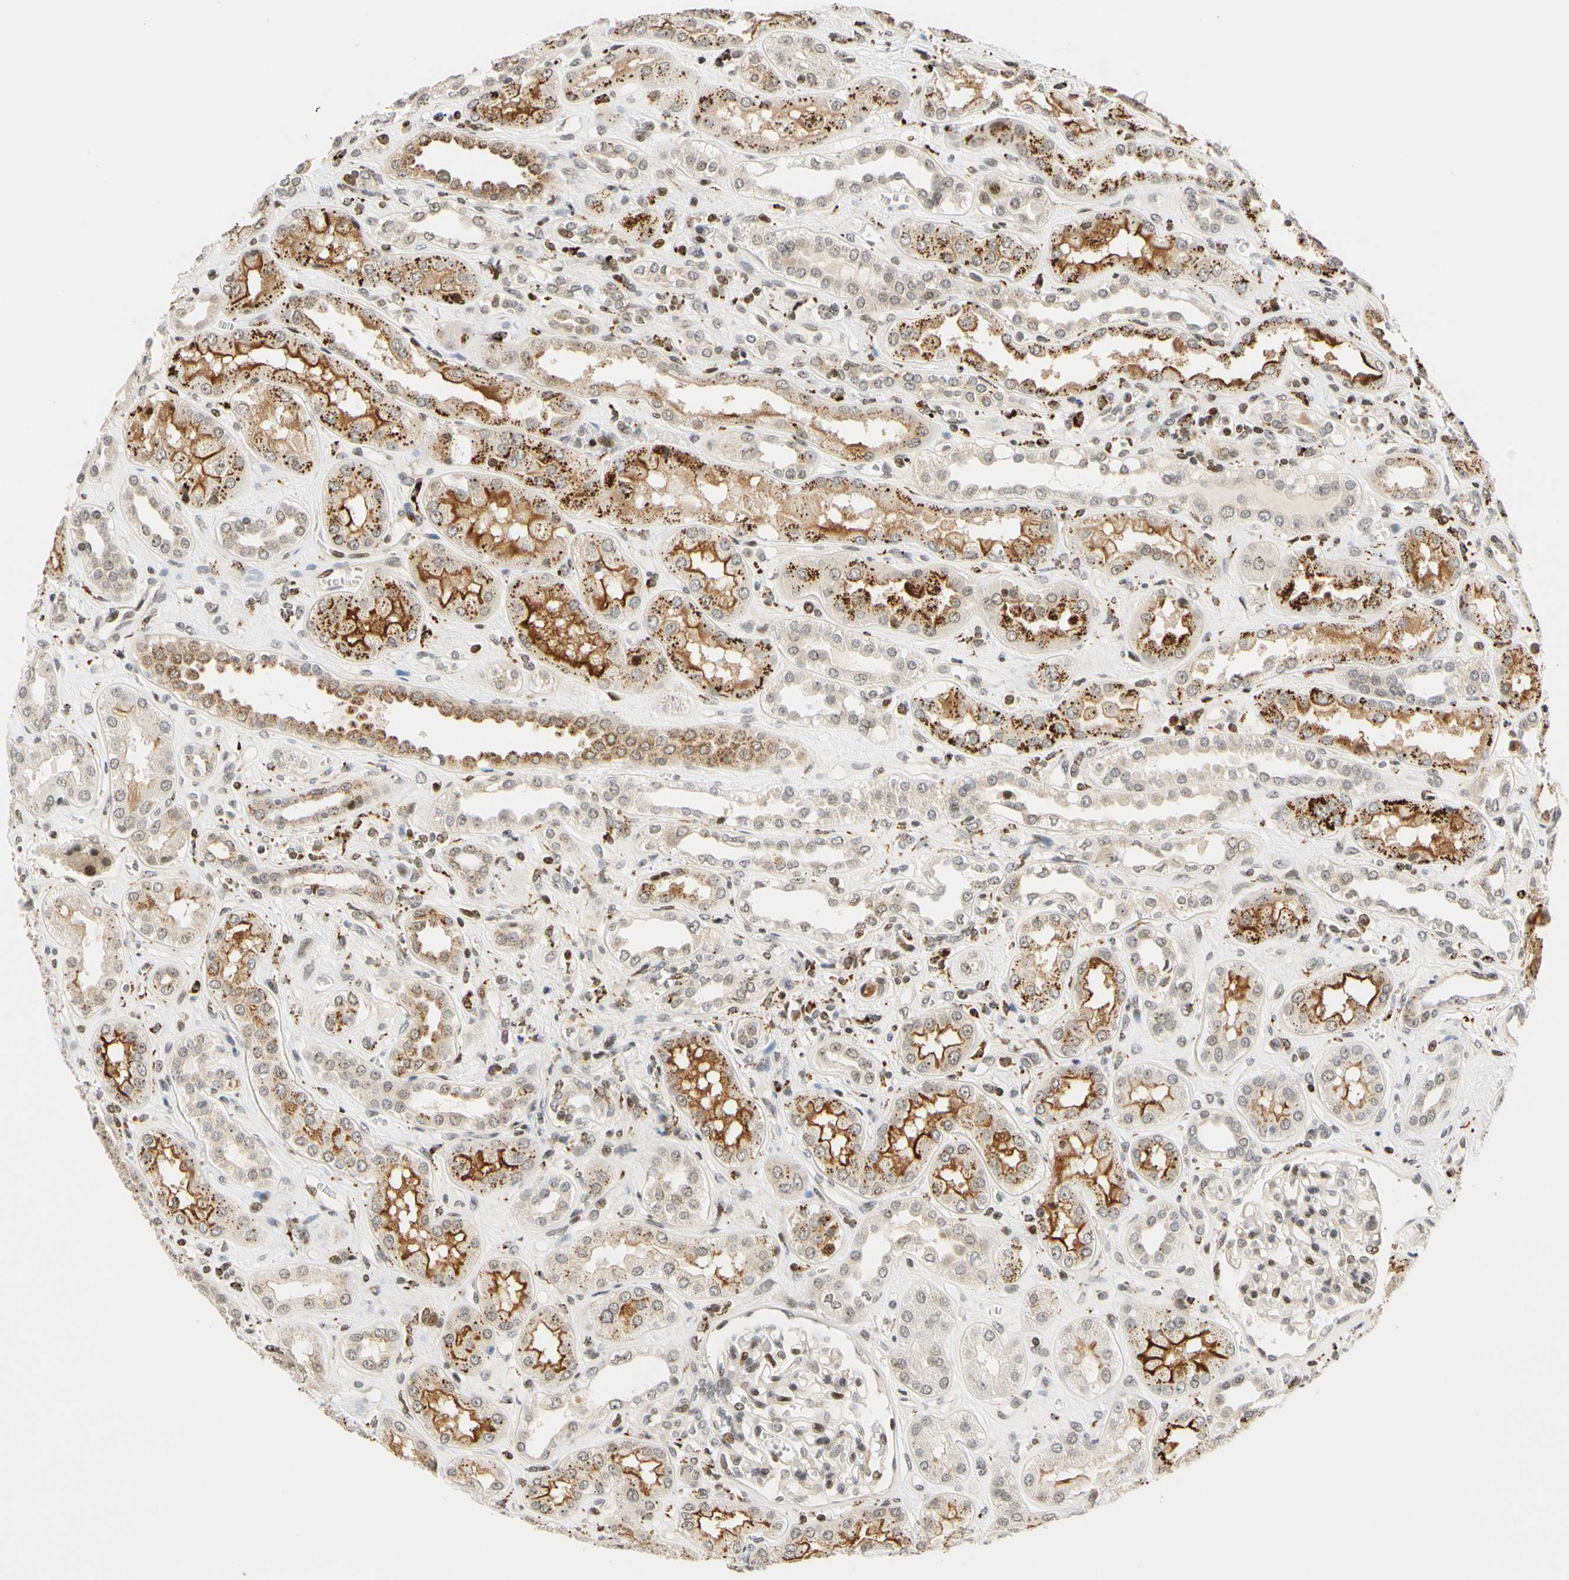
{"staining": {"intensity": "moderate", "quantity": "<25%", "location": "nuclear"}, "tissue": "kidney", "cell_type": "Cells in glomeruli", "image_type": "normal", "snomed": [{"axis": "morphology", "description": "Normal tissue, NOS"}, {"axis": "topography", "description": "Kidney"}], "caption": "Kidney was stained to show a protein in brown. There is low levels of moderate nuclear staining in about <25% of cells in glomeruli.", "gene": "CDK7", "patient": {"sex": "male", "age": 59}}